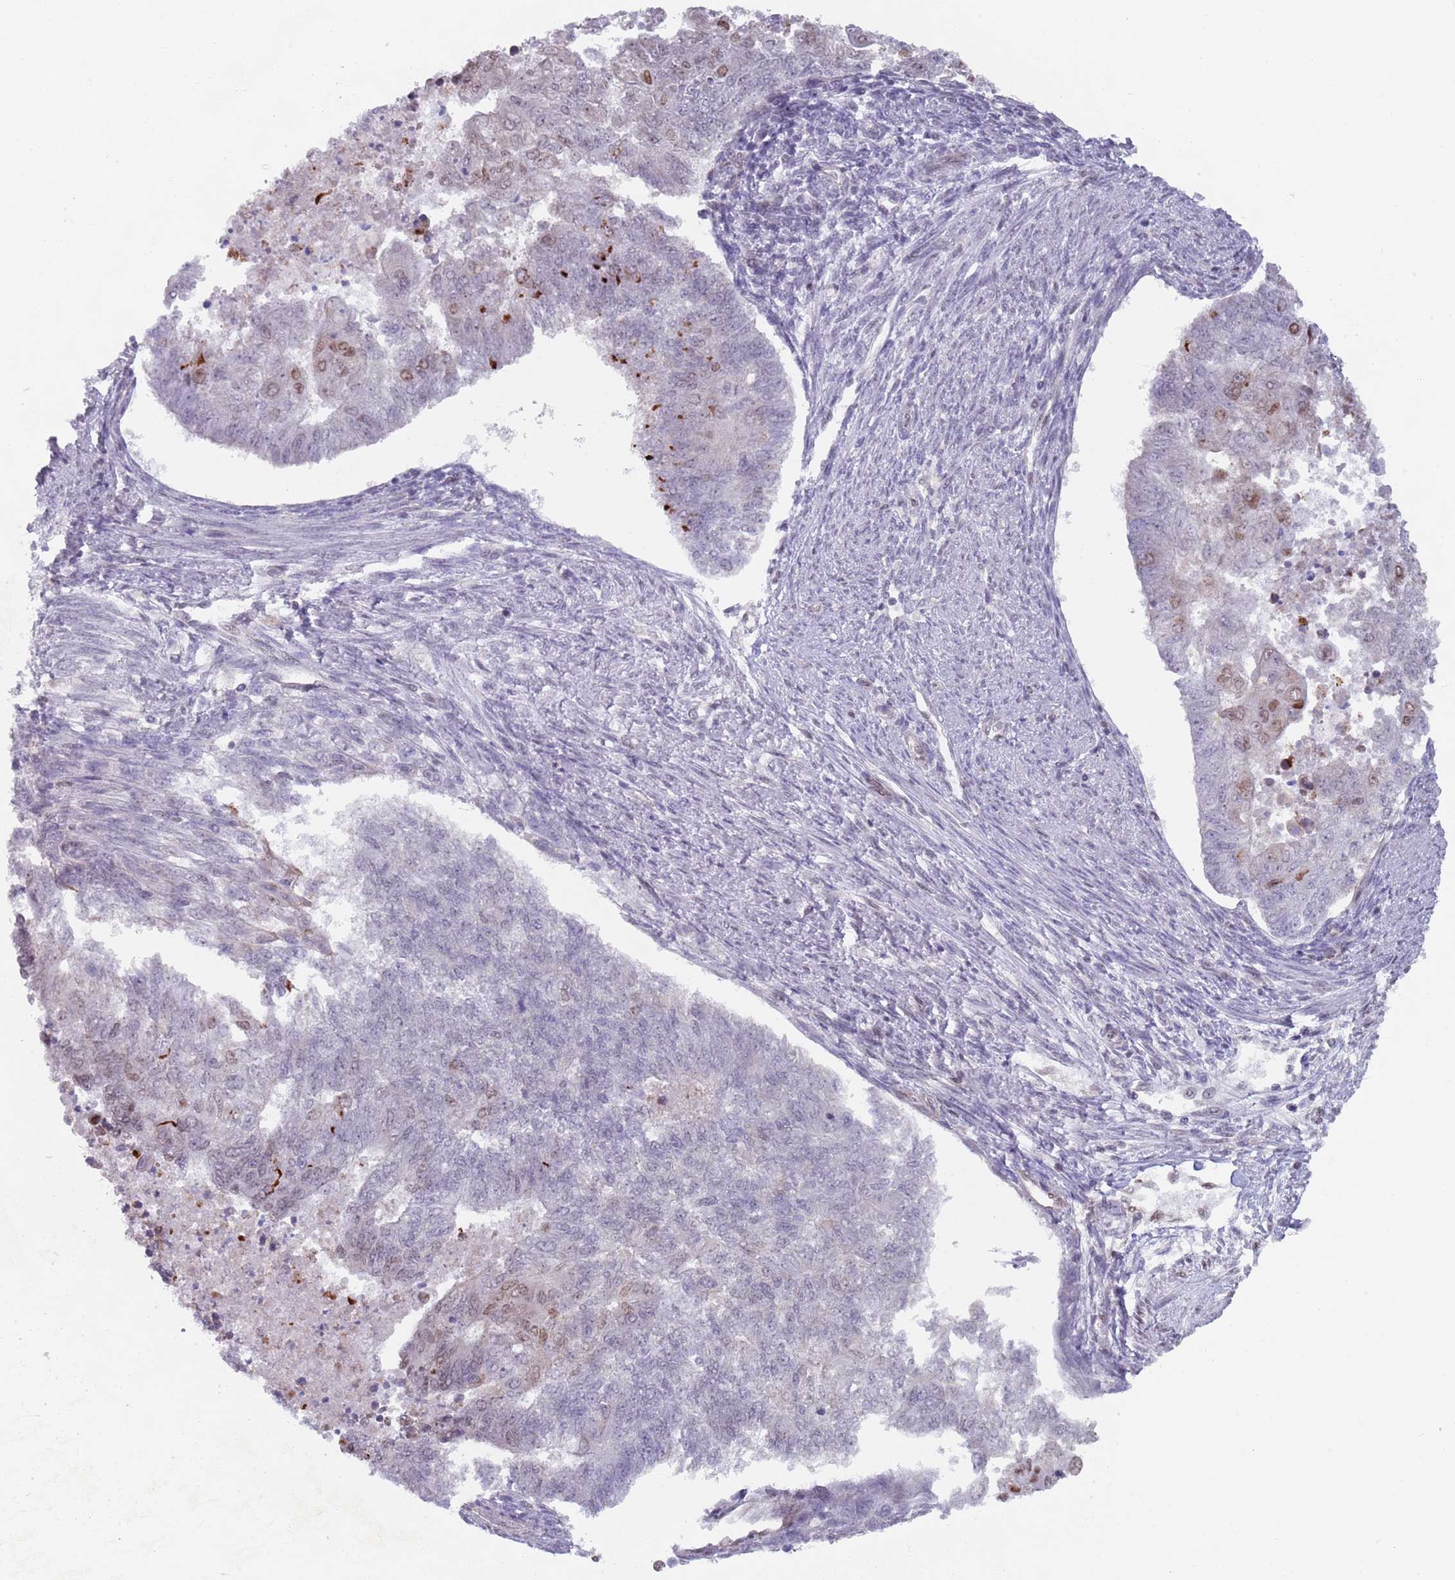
{"staining": {"intensity": "moderate", "quantity": "<25%", "location": "nuclear"}, "tissue": "endometrial cancer", "cell_type": "Tumor cells", "image_type": "cancer", "snomed": [{"axis": "morphology", "description": "Adenocarcinoma, NOS"}, {"axis": "topography", "description": "Endometrium"}], "caption": "A high-resolution image shows IHC staining of adenocarcinoma (endometrial), which displays moderate nuclear positivity in about <25% of tumor cells.", "gene": "MFSD12", "patient": {"sex": "female", "age": 32}}